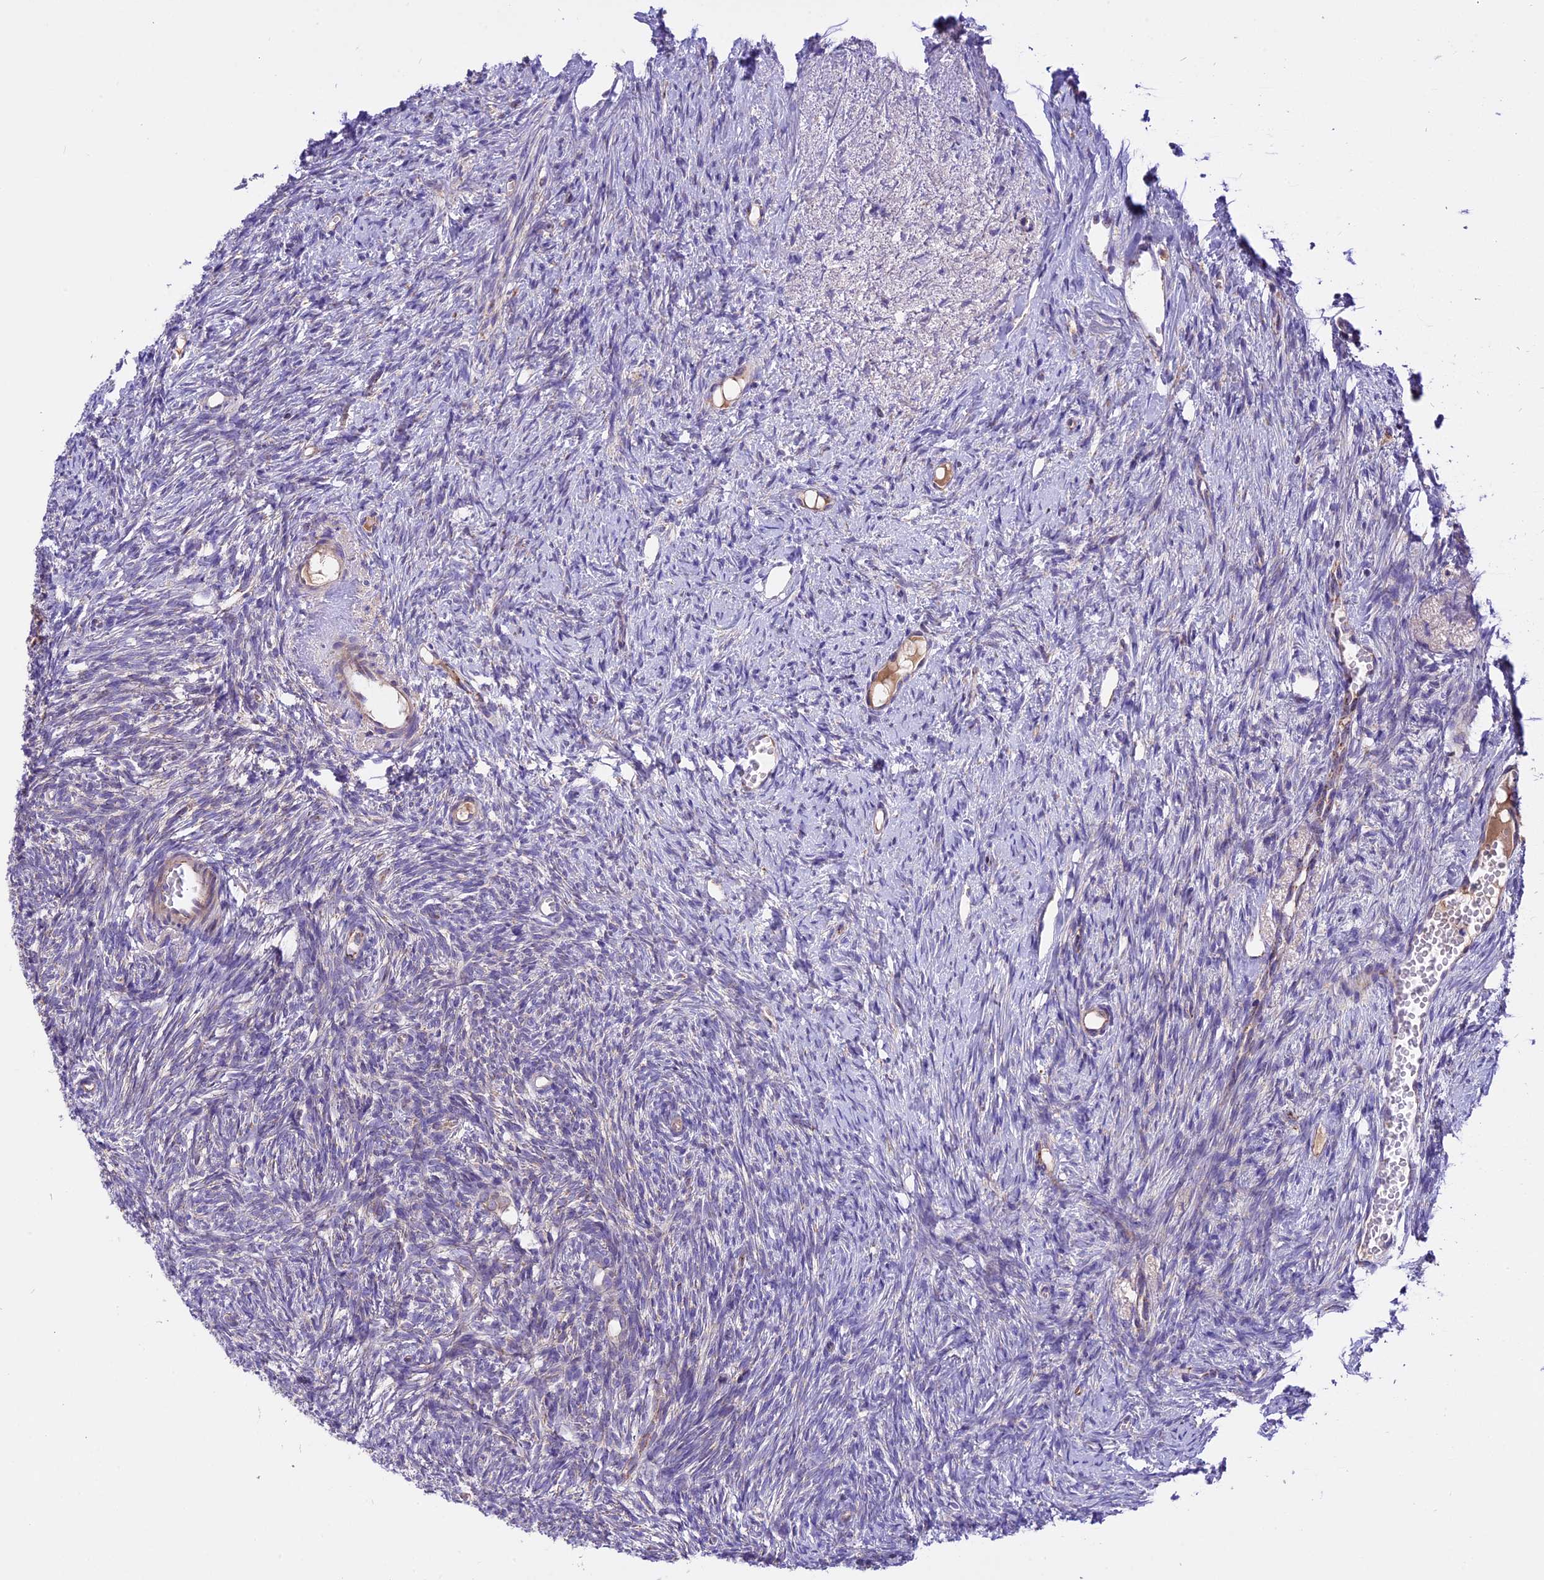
{"staining": {"intensity": "negative", "quantity": "none", "location": "none"}, "tissue": "ovary", "cell_type": "Ovarian stroma cells", "image_type": "normal", "snomed": [{"axis": "morphology", "description": "Normal tissue, NOS"}, {"axis": "topography", "description": "Ovary"}], "caption": "Immunohistochemistry of normal human ovary displays no staining in ovarian stroma cells.", "gene": "COX17", "patient": {"sex": "female", "age": 51}}